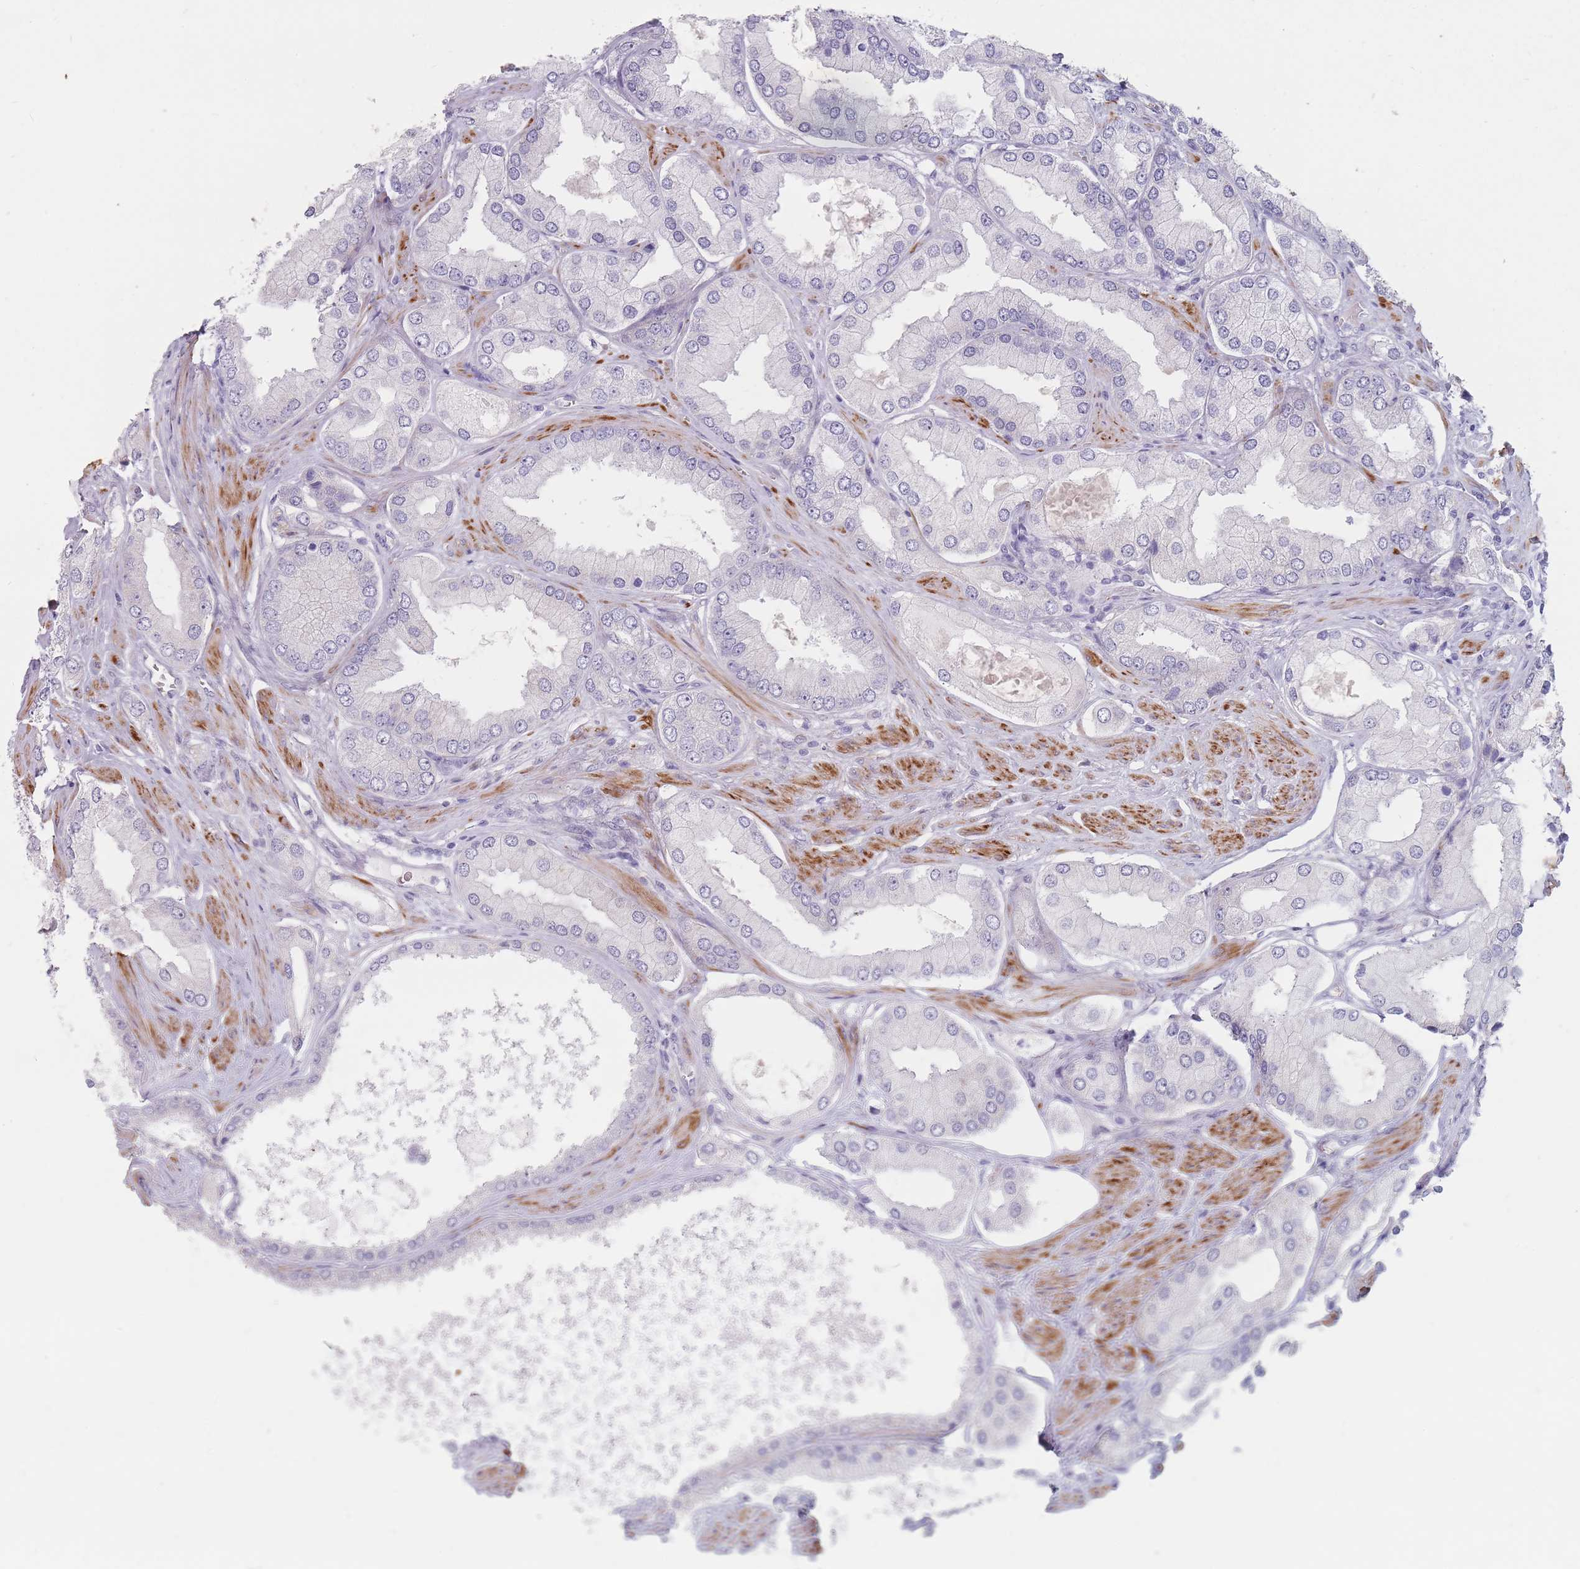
{"staining": {"intensity": "negative", "quantity": "none", "location": "none"}, "tissue": "prostate cancer", "cell_type": "Tumor cells", "image_type": "cancer", "snomed": [{"axis": "morphology", "description": "Adenocarcinoma, Low grade"}, {"axis": "topography", "description": "Prostate"}], "caption": "High power microscopy image of an immunohistochemistry (IHC) histopathology image of prostate cancer, revealing no significant staining in tumor cells. (Immunohistochemistry (ihc), brightfield microscopy, high magnification).", "gene": "ERBIN", "patient": {"sex": "male", "age": 42}}